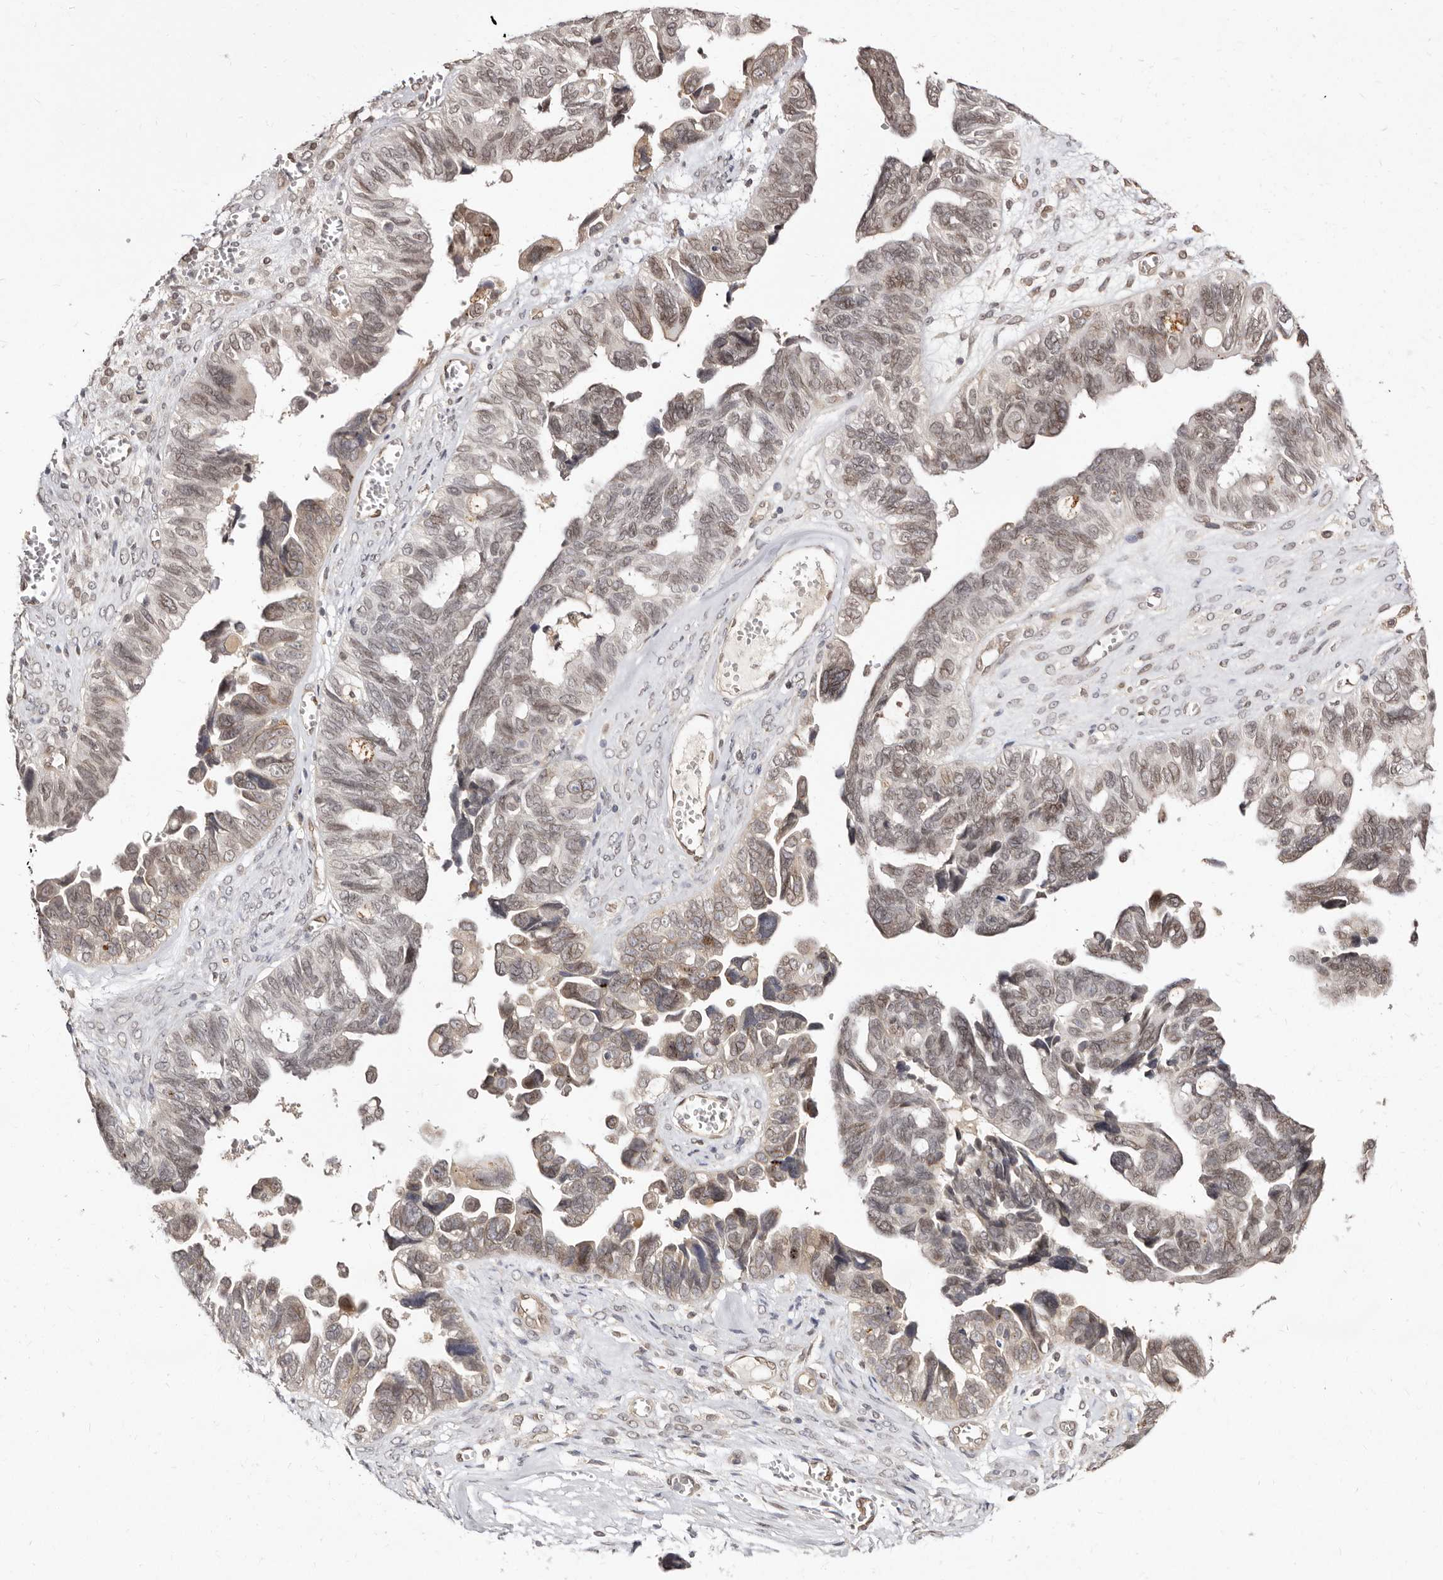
{"staining": {"intensity": "moderate", "quantity": "25%-75%", "location": "nuclear"}, "tissue": "ovarian cancer", "cell_type": "Tumor cells", "image_type": "cancer", "snomed": [{"axis": "morphology", "description": "Cystadenocarcinoma, serous, NOS"}, {"axis": "topography", "description": "Ovary"}], "caption": "Moderate nuclear expression for a protein is present in about 25%-75% of tumor cells of ovarian cancer using immunohistochemistry.", "gene": "LCORL", "patient": {"sex": "female", "age": 79}}